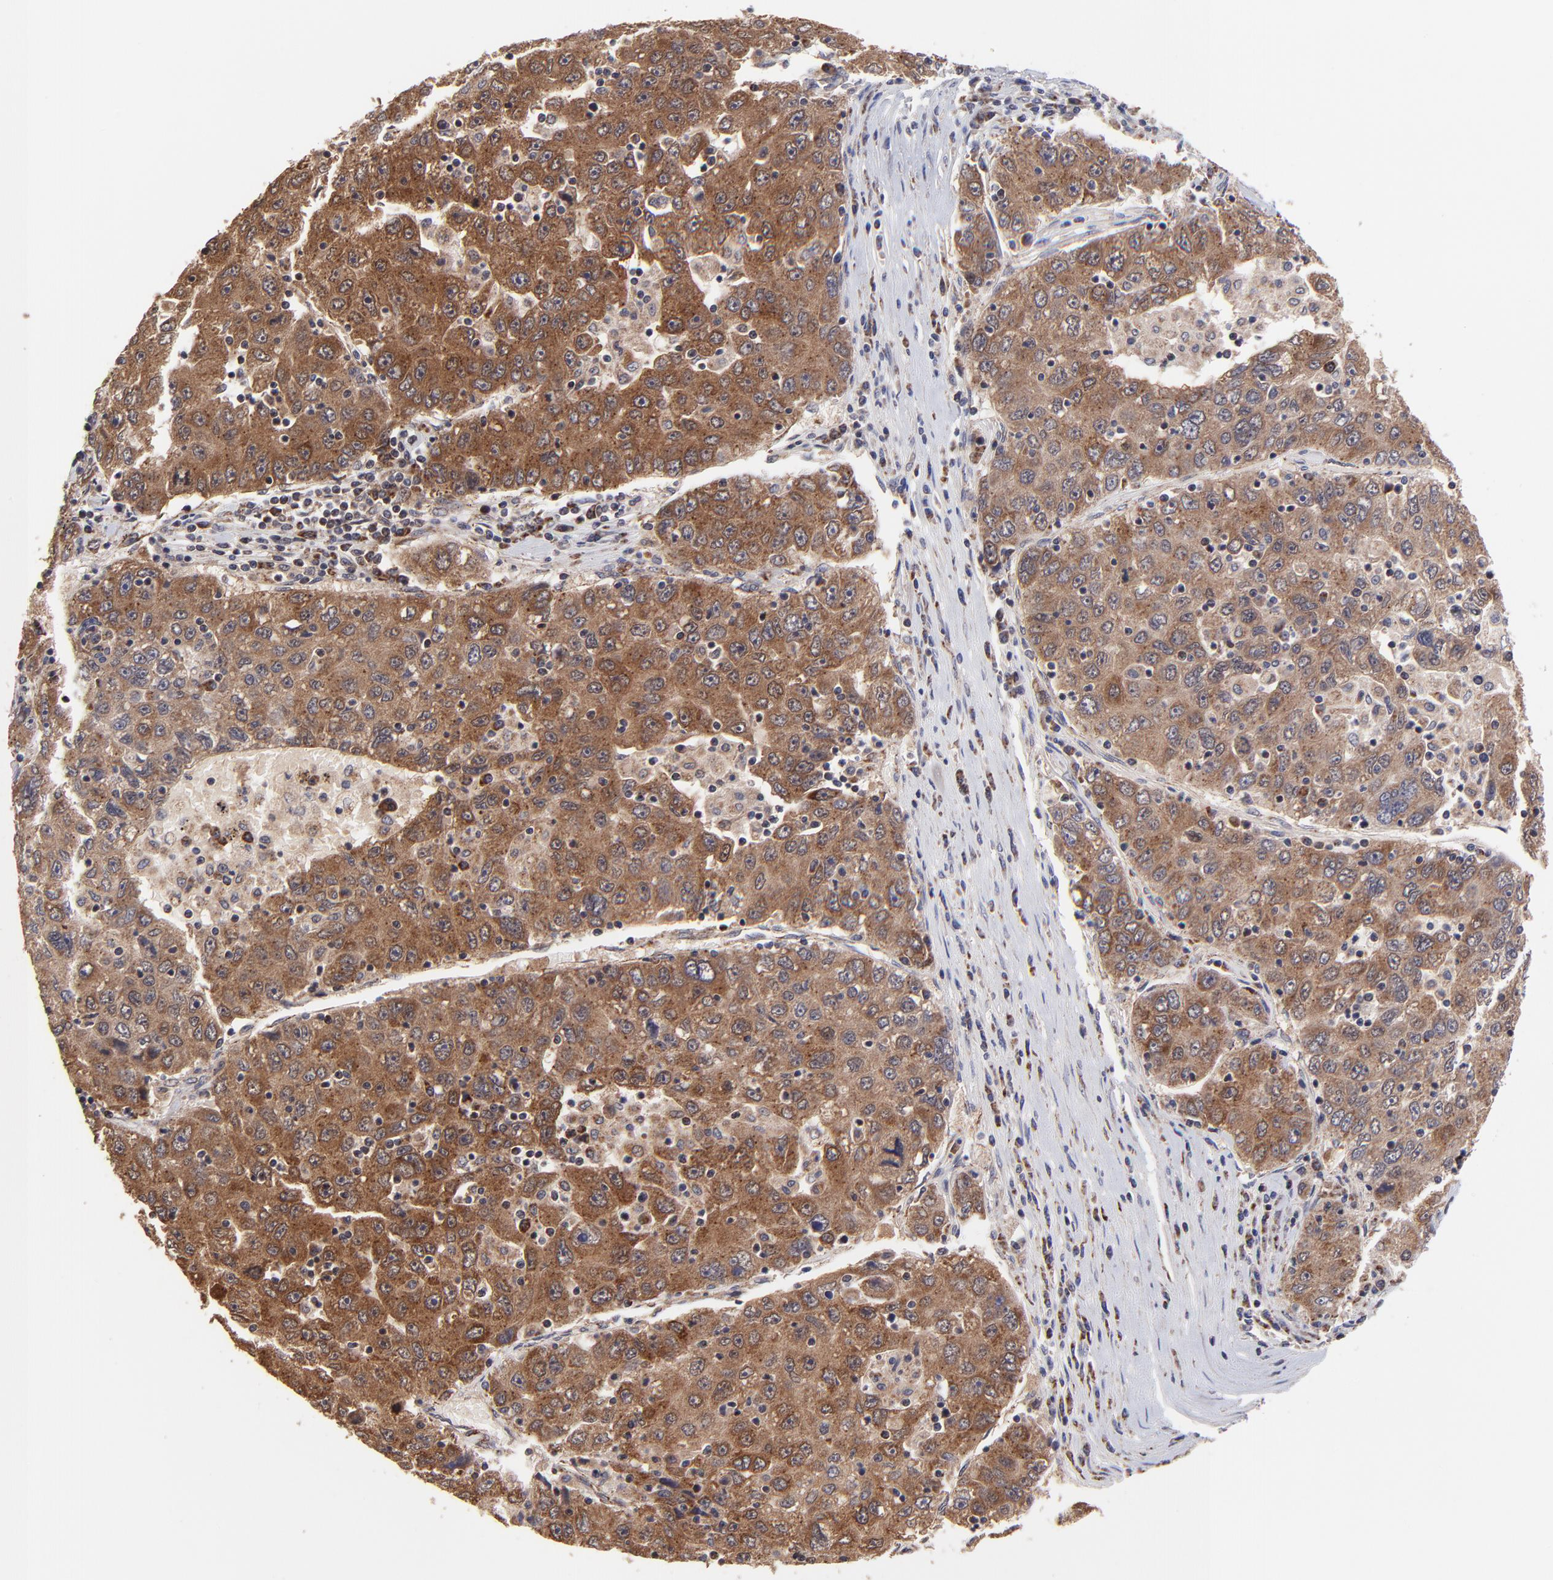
{"staining": {"intensity": "strong", "quantity": ">75%", "location": "cytoplasmic/membranous"}, "tissue": "liver cancer", "cell_type": "Tumor cells", "image_type": "cancer", "snomed": [{"axis": "morphology", "description": "Carcinoma, Hepatocellular, NOS"}, {"axis": "topography", "description": "Liver"}], "caption": "Approximately >75% of tumor cells in human liver hepatocellular carcinoma exhibit strong cytoplasmic/membranous protein positivity as visualized by brown immunohistochemical staining.", "gene": "BAIAP2L2", "patient": {"sex": "male", "age": 49}}